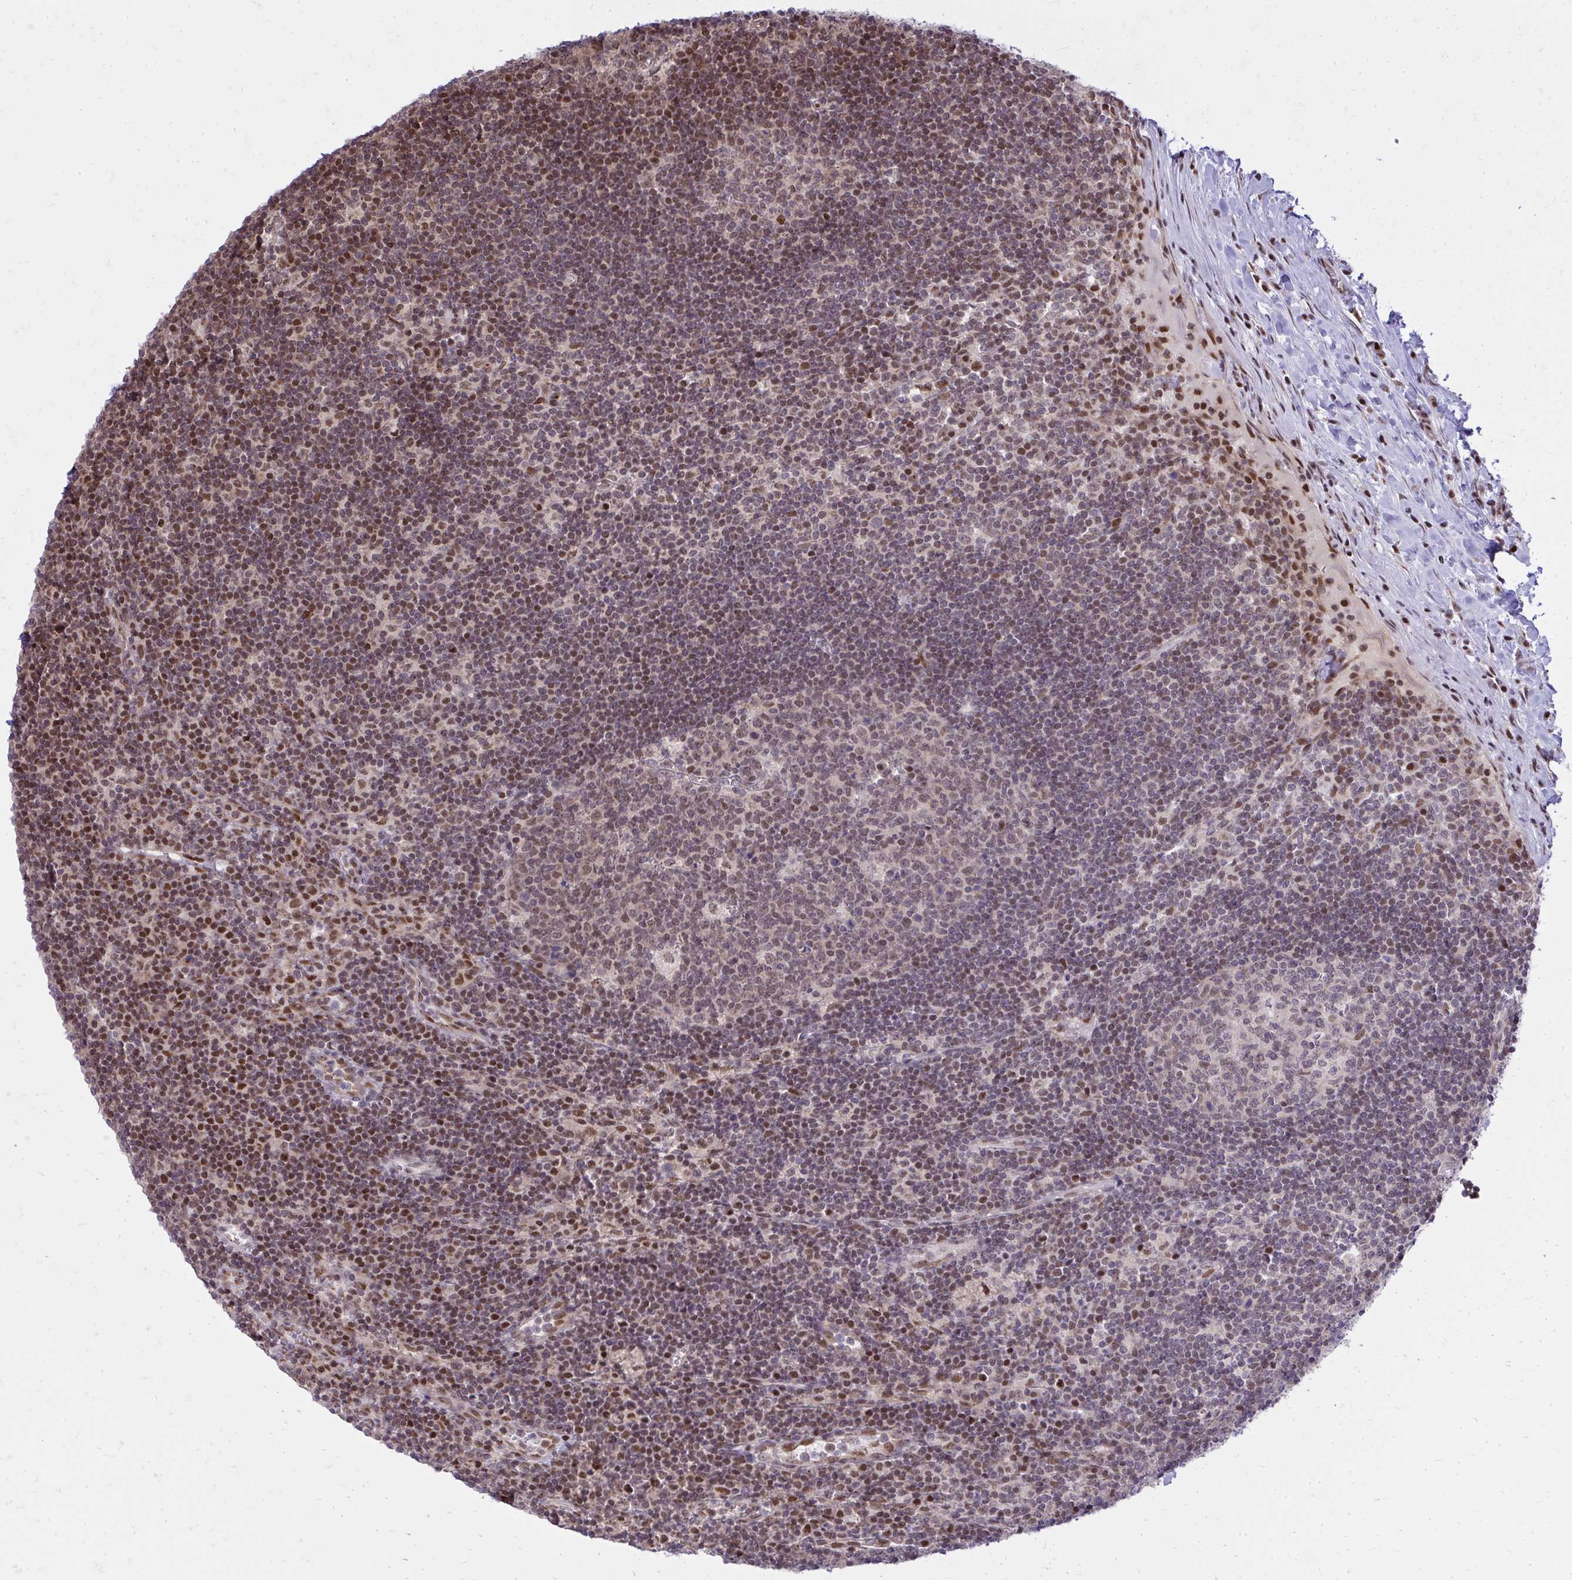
{"staining": {"intensity": "weak", "quantity": "25%-75%", "location": "nuclear"}, "tissue": "lymph node", "cell_type": "Germinal center cells", "image_type": "normal", "snomed": [{"axis": "morphology", "description": "Normal tissue, NOS"}, {"axis": "topography", "description": "Lymph node"}], "caption": "Protein staining of benign lymph node shows weak nuclear positivity in approximately 25%-75% of germinal center cells. Immunohistochemistry stains the protein in brown and the nuclei are stained blue.", "gene": "PIGY", "patient": {"sex": "male", "age": 67}}